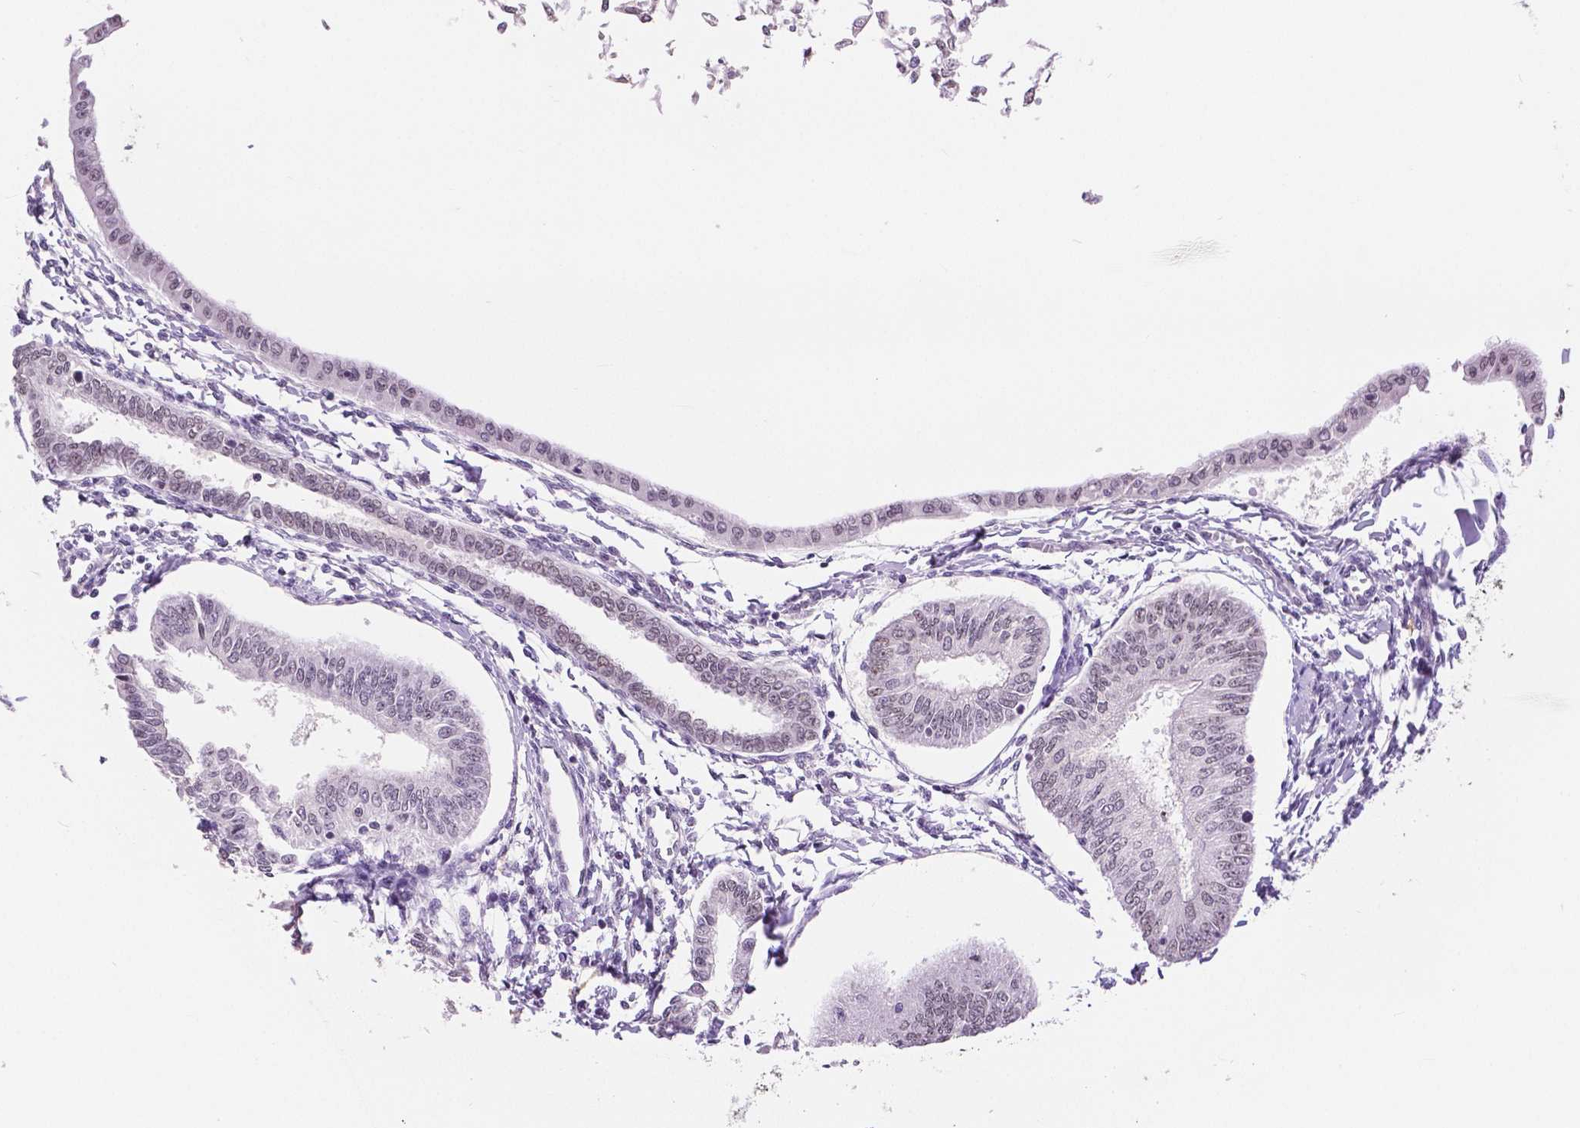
{"staining": {"intensity": "negative", "quantity": "none", "location": "none"}, "tissue": "endometrial cancer", "cell_type": "Tumor cells", "image_type": "cancer", "snomed": [{"axis": "morphology", "description": "Adenocarcinoma, NOS"}, {"axis": "topography", "description": "Endometrium"}], "caption": "The micrograph exhibits no staining of tumor cells in endometrial adenocarcinoma.", "gene": "NHP2", "patient": {"sex": "female", "age": 58}}